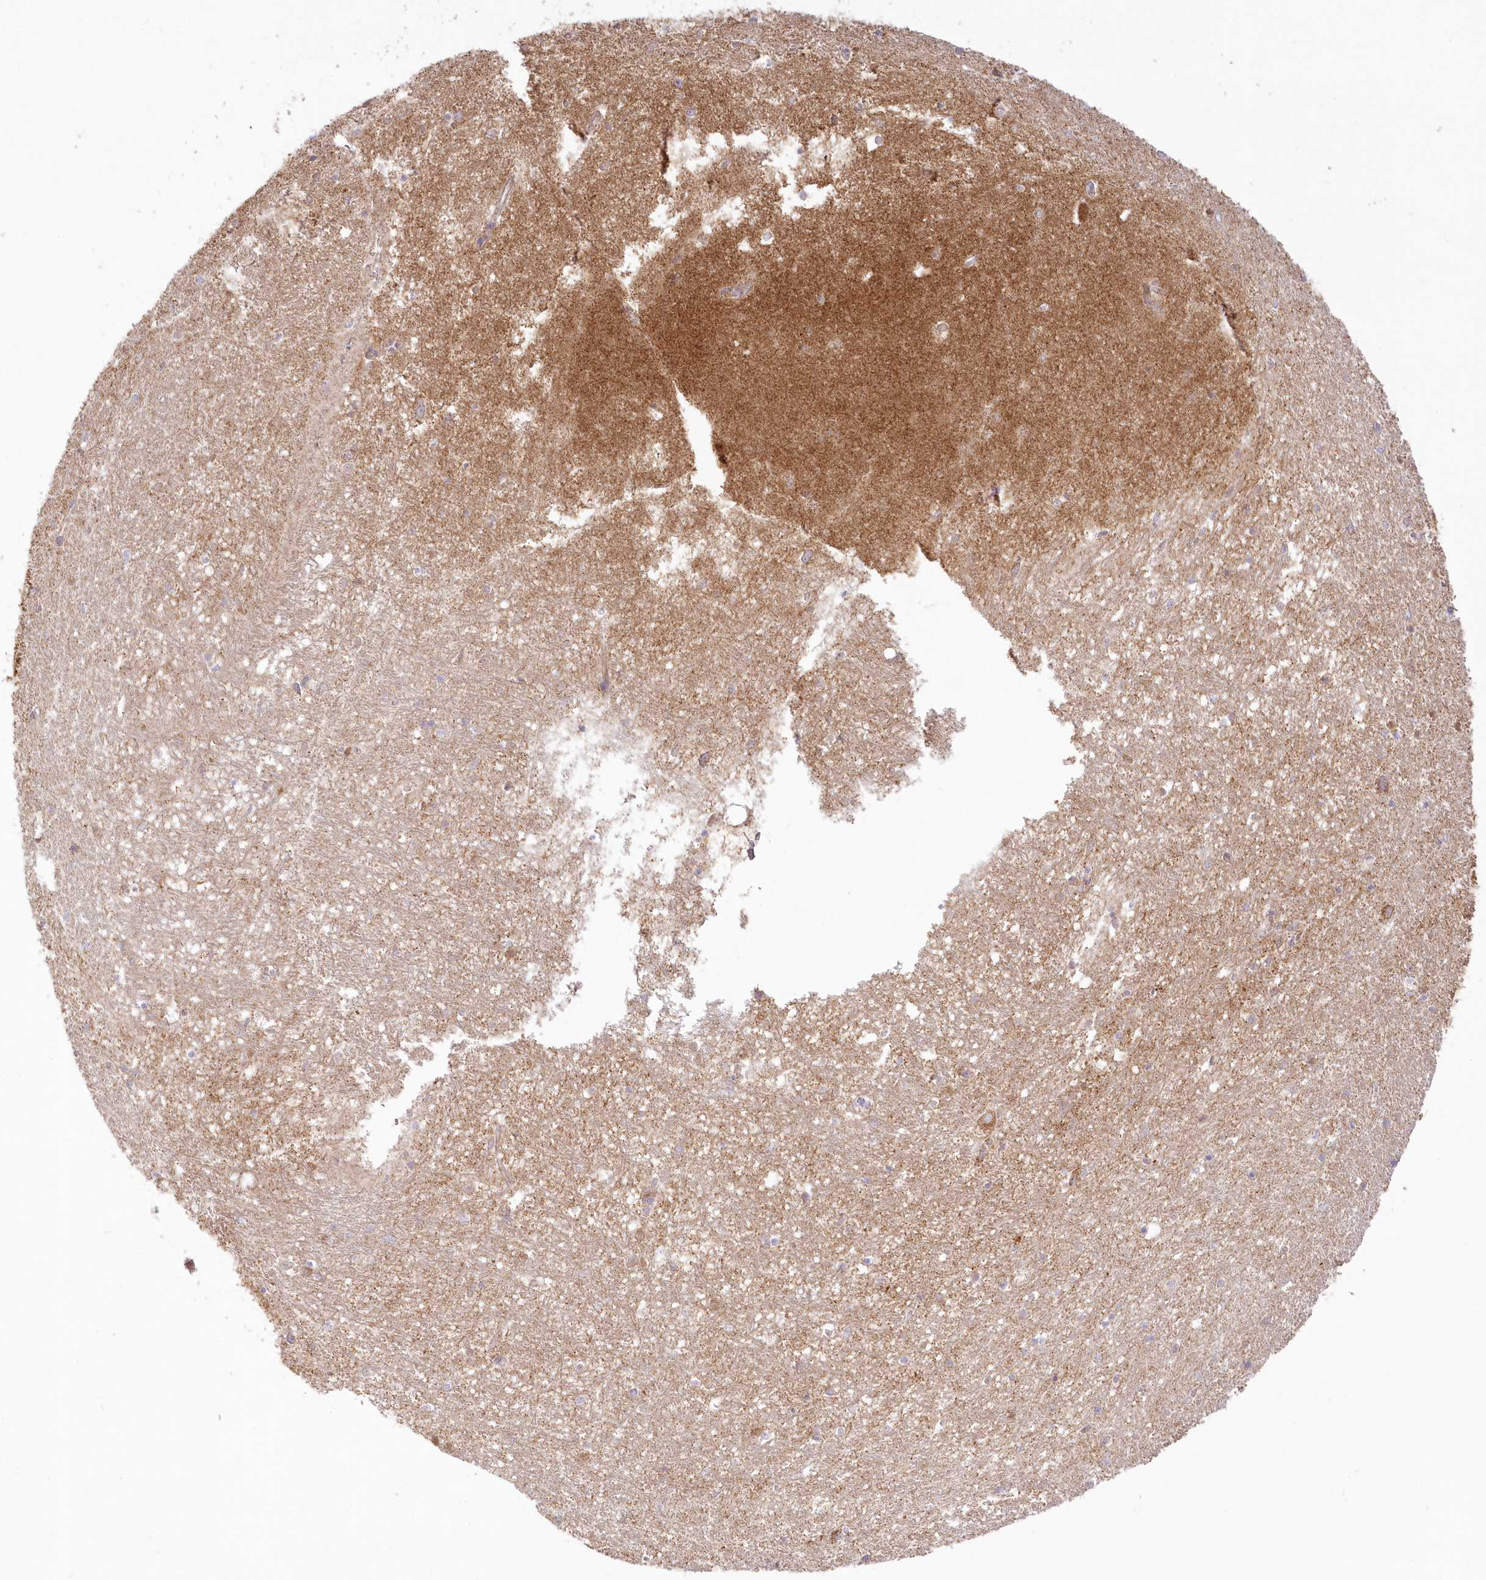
{"staining": {"intensity": "moderate", "quantity": "<25%", "location": "cytoplasmic/membranous"}, "tissue": "hippocampus", "cell_type": "Glial cells", "image_type": "normal", "snomed": [{"axis": "morphology", "description": "Normal tissue, NOS"}, {"axis": "topography", "description": "Hippocampus"}], "caption": "IHC histopathology image of benign hippocampus: human hippocampus stained using immunohistochemistry (IHC) displays low levels of moderate protein expression localized specifically in the cytoplasmic/membranous of glial cells, appearing as a cytoplasmic/membranous brown color.", "gene": "TBC1D14", "patient": {"sex": "female", "age": 64}}